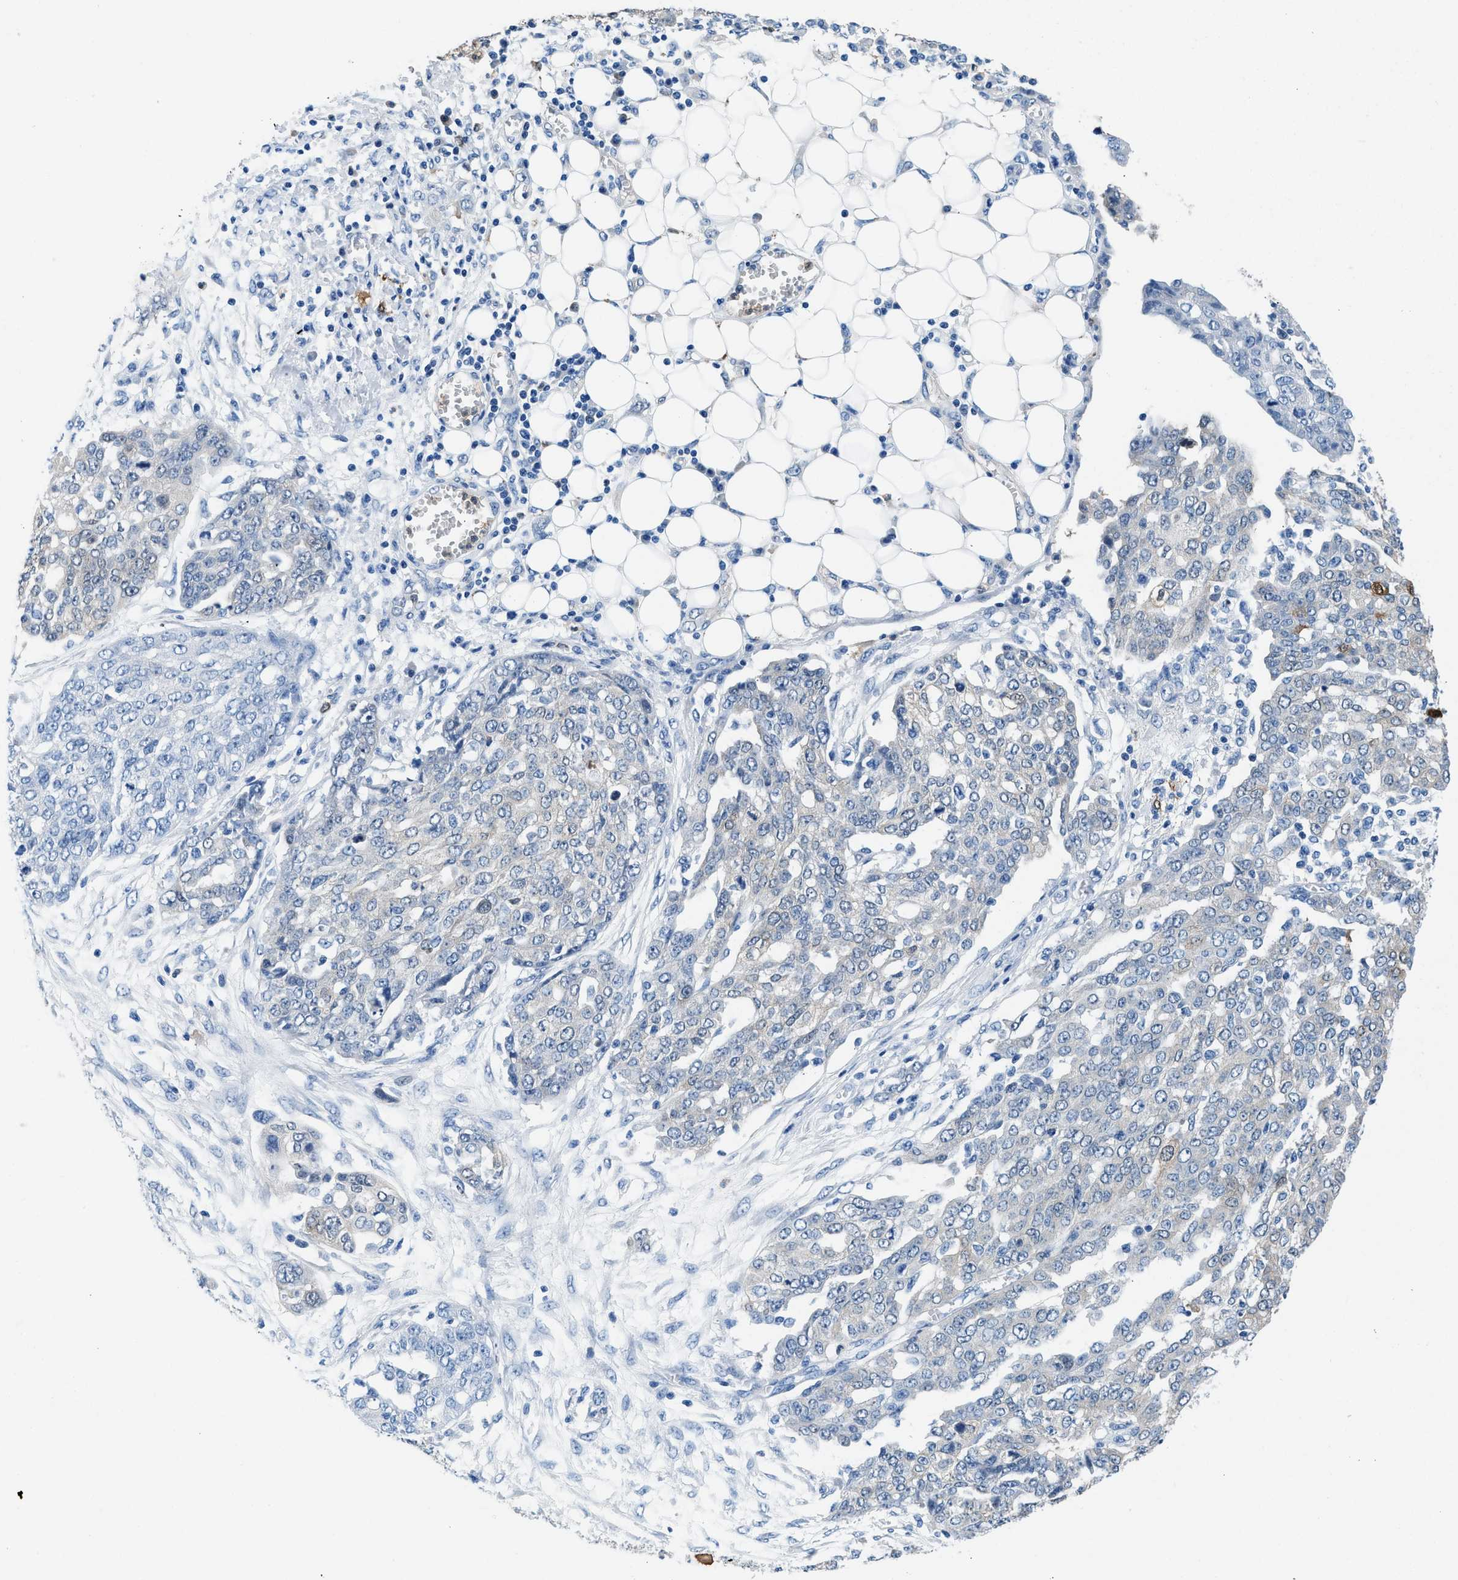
{"staining": {"intensity": "weak", "quantity": "<25%", "location": "cytoplasmic/membranous"}, "tissue": "ovarian cancer", "cell_type": "Tumor cells", "image_type": "cancer", "snomed": [{"axis": "morphology", "description": "Cystadenocarcinoma, serous, NOS"}, {"axis": "topography", "description": "Soft tissue"}, {"axis": "topography", "description": "Ovary"}], "caption": "Photomicrograph shows no significant protein expression in tumor cells of serous cystadenocarcinoma (ovarian).", "gene": "FADS6", "patient": {"sex": "female", "age": 57}}